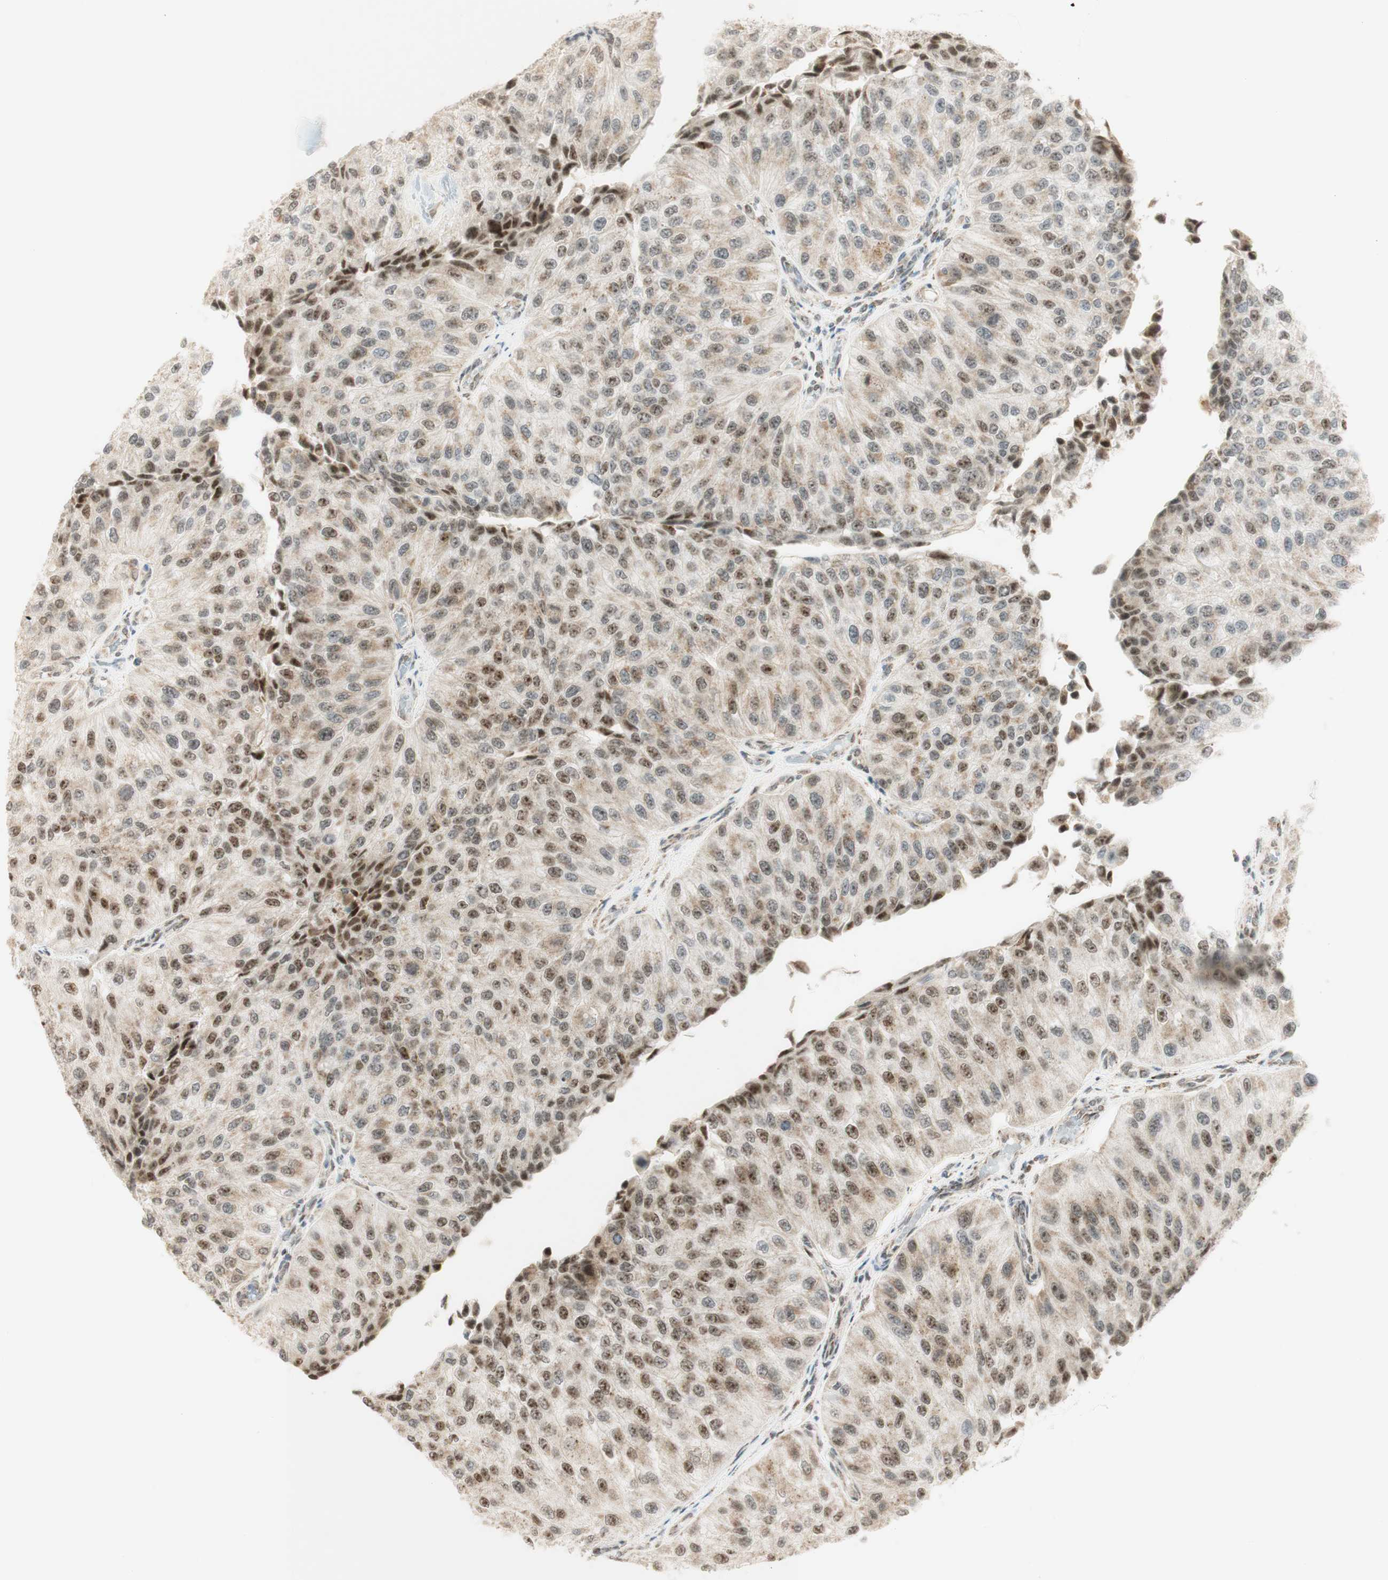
{"staining": {"intensity": "moderate", "quantity": "25%-75%", "location": "cytoplasmic/membranous,nuclear"}, "tissue": "urothelial cancer", "cell_type": "Tumor cells", "image_type": "cancer", "snomed": [{"axis": "morphology", "description": "Urothelial carcinoma, High grade"}, {"axis": "topography", "description": "Kidney"}, {"axis": "topography", "description": "Urinary bladder"}], "caption": "Immunohistochemistry (IHC) histopathology image of human high-grade urothelial carcinoma stained for a protein (brown), which shows medium levels of moderate cytoplasmic/membranous and nuclear expression in about 25%-75% of tumor cells.", "gene": "ZNF782", "patient": {"sex": "male", "age": 77}}